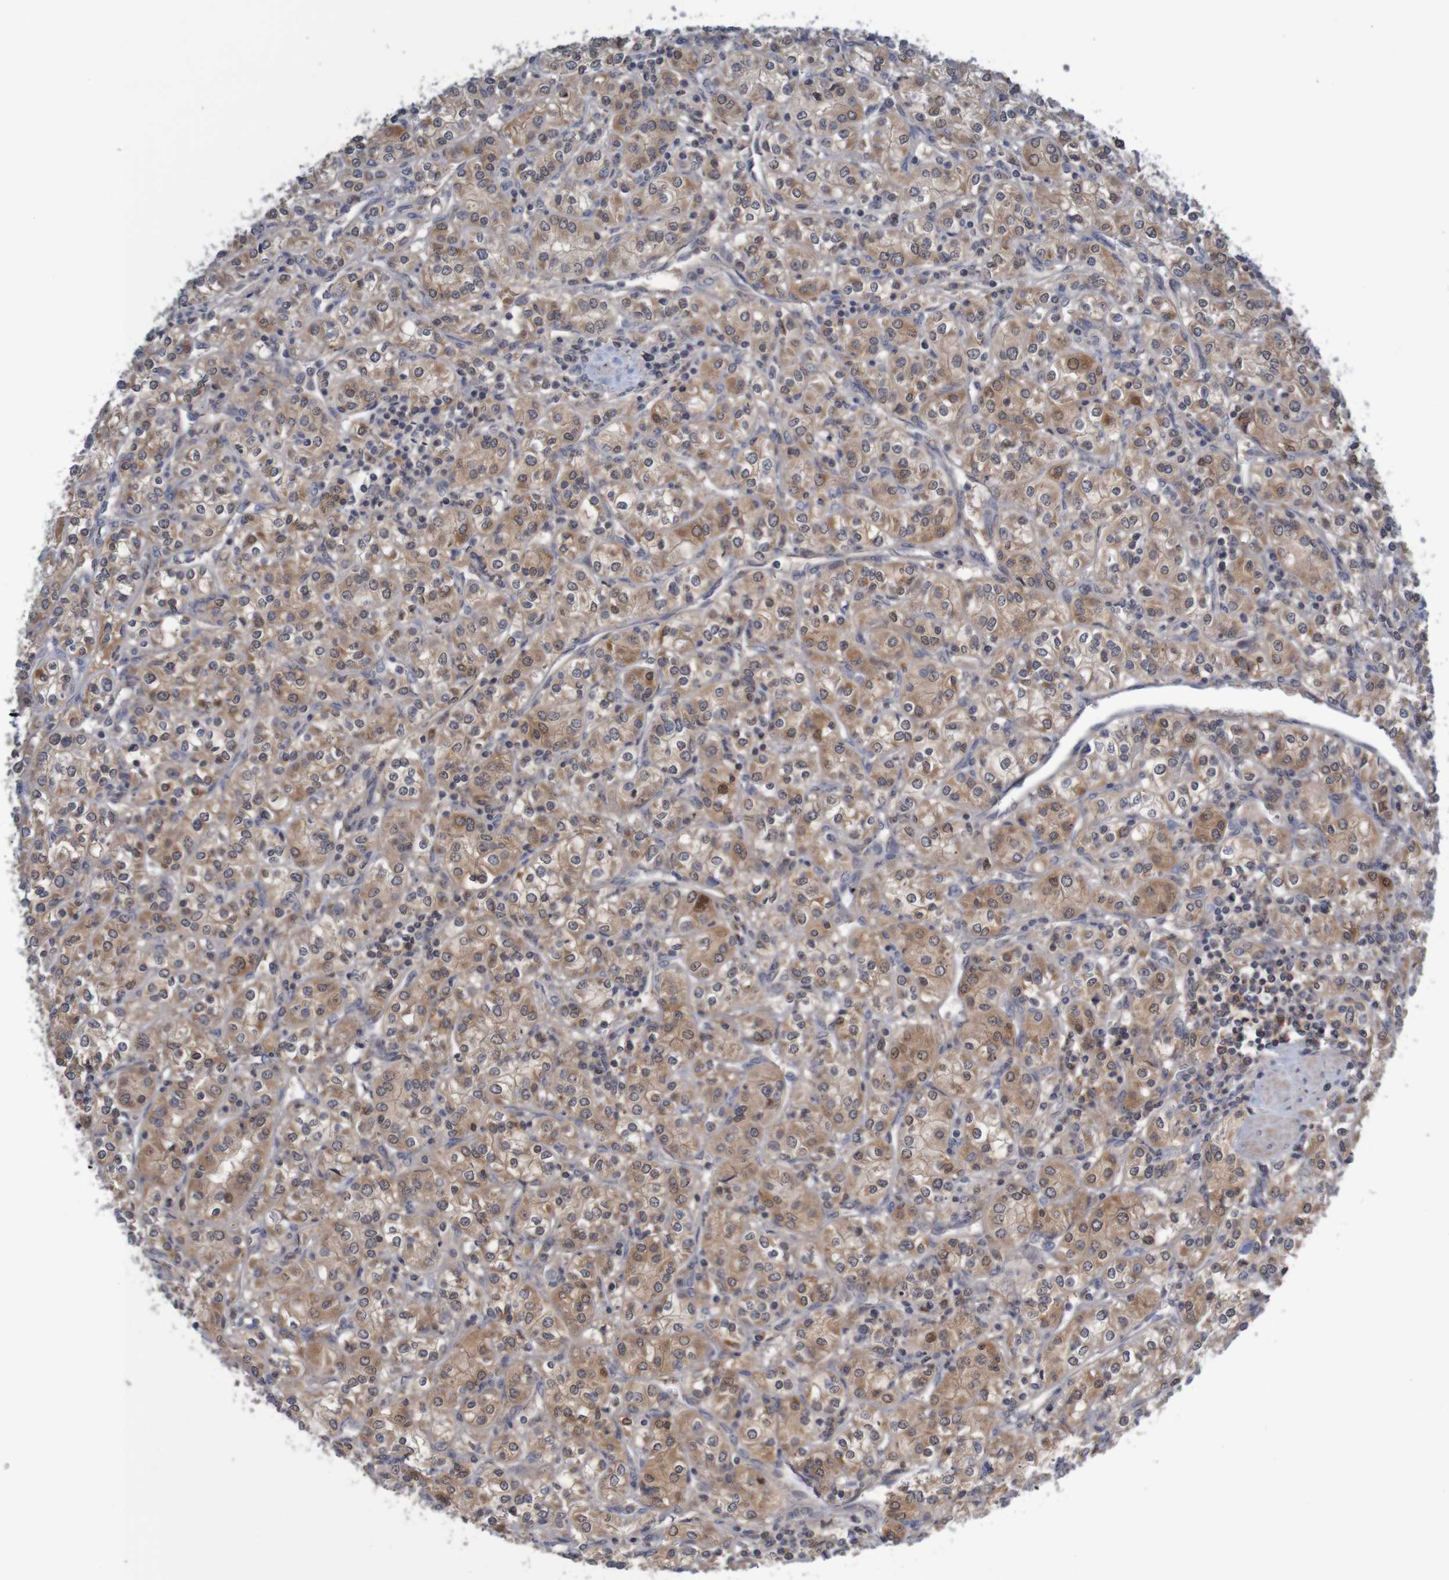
{"staining": {"intensity": "moderate", "quantity": ">75%", "location": "cytoplasmic/membranous"}, "tissue": "renal cancer", "cell_type": "Tumor cells", "image_type": "cancer", "snomed": [{"axis": "morphology", "description": "Adenocarcinoma, NOS"}, {"axis": "topography", "description": "Kidney"}], "caption": "The histopathology image reveals staining of adenocarcinoma (renal), revealing moderate cytoplasmic/membranous protein positivity (brown color) within tumor cells.", "gene": "ANKK1", "patient": {"sex": "male", "age": 77}}